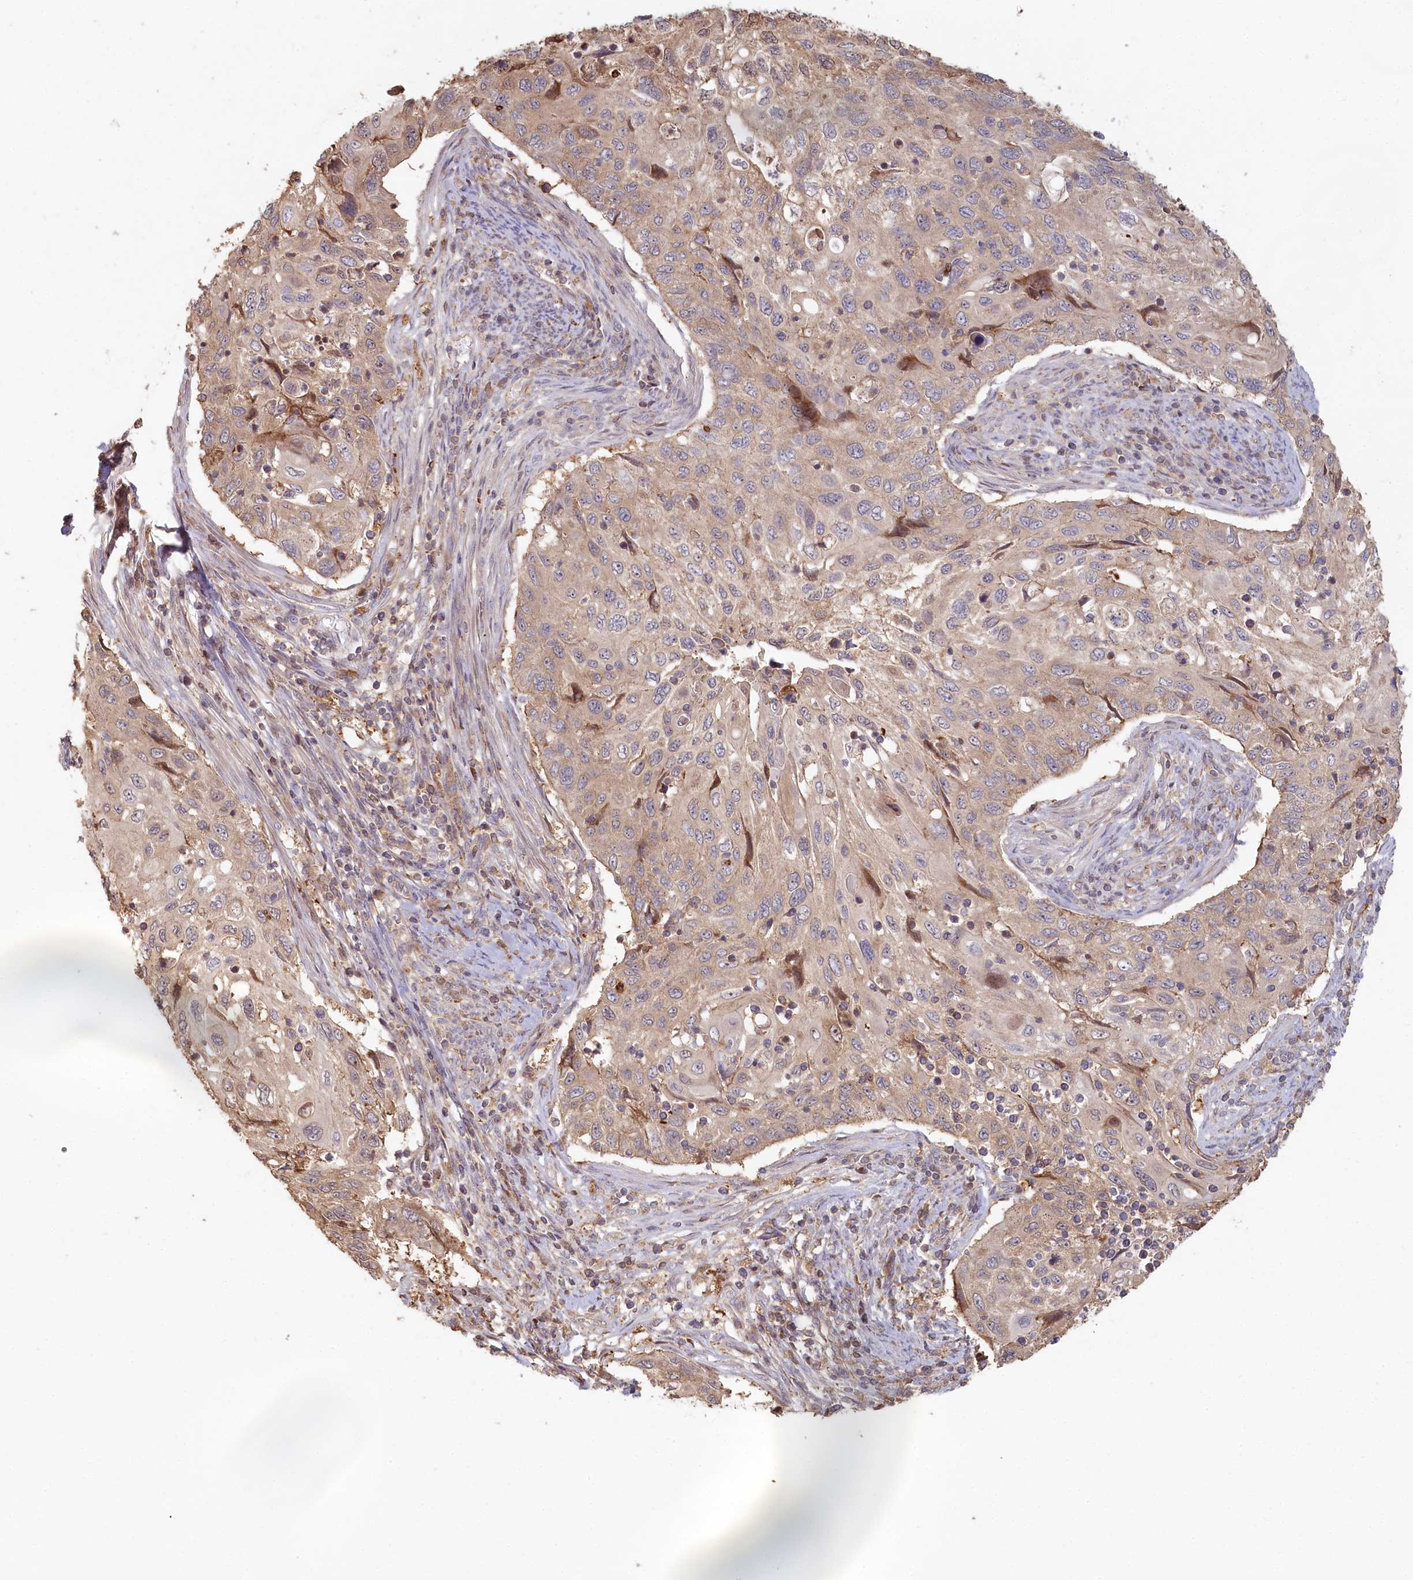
{"staining": {"intensity": "weak", "quantity": "<25%", "location": "cytoplasmic/membranous"}, "tissue": "cervical cancer", "cell_type": "Tumor cells", "image_type": "cancer", "snomed": [{"axis": "morphology", "description": "Squamous cell carcinoma, NOS"}, {"axis": "topography", "description": "Cervix"}], "caption": "Tumor cells show no significant staining in cervical cancer.", "gene": "HAL", "patient": {"sex": "female", "age": 70}}